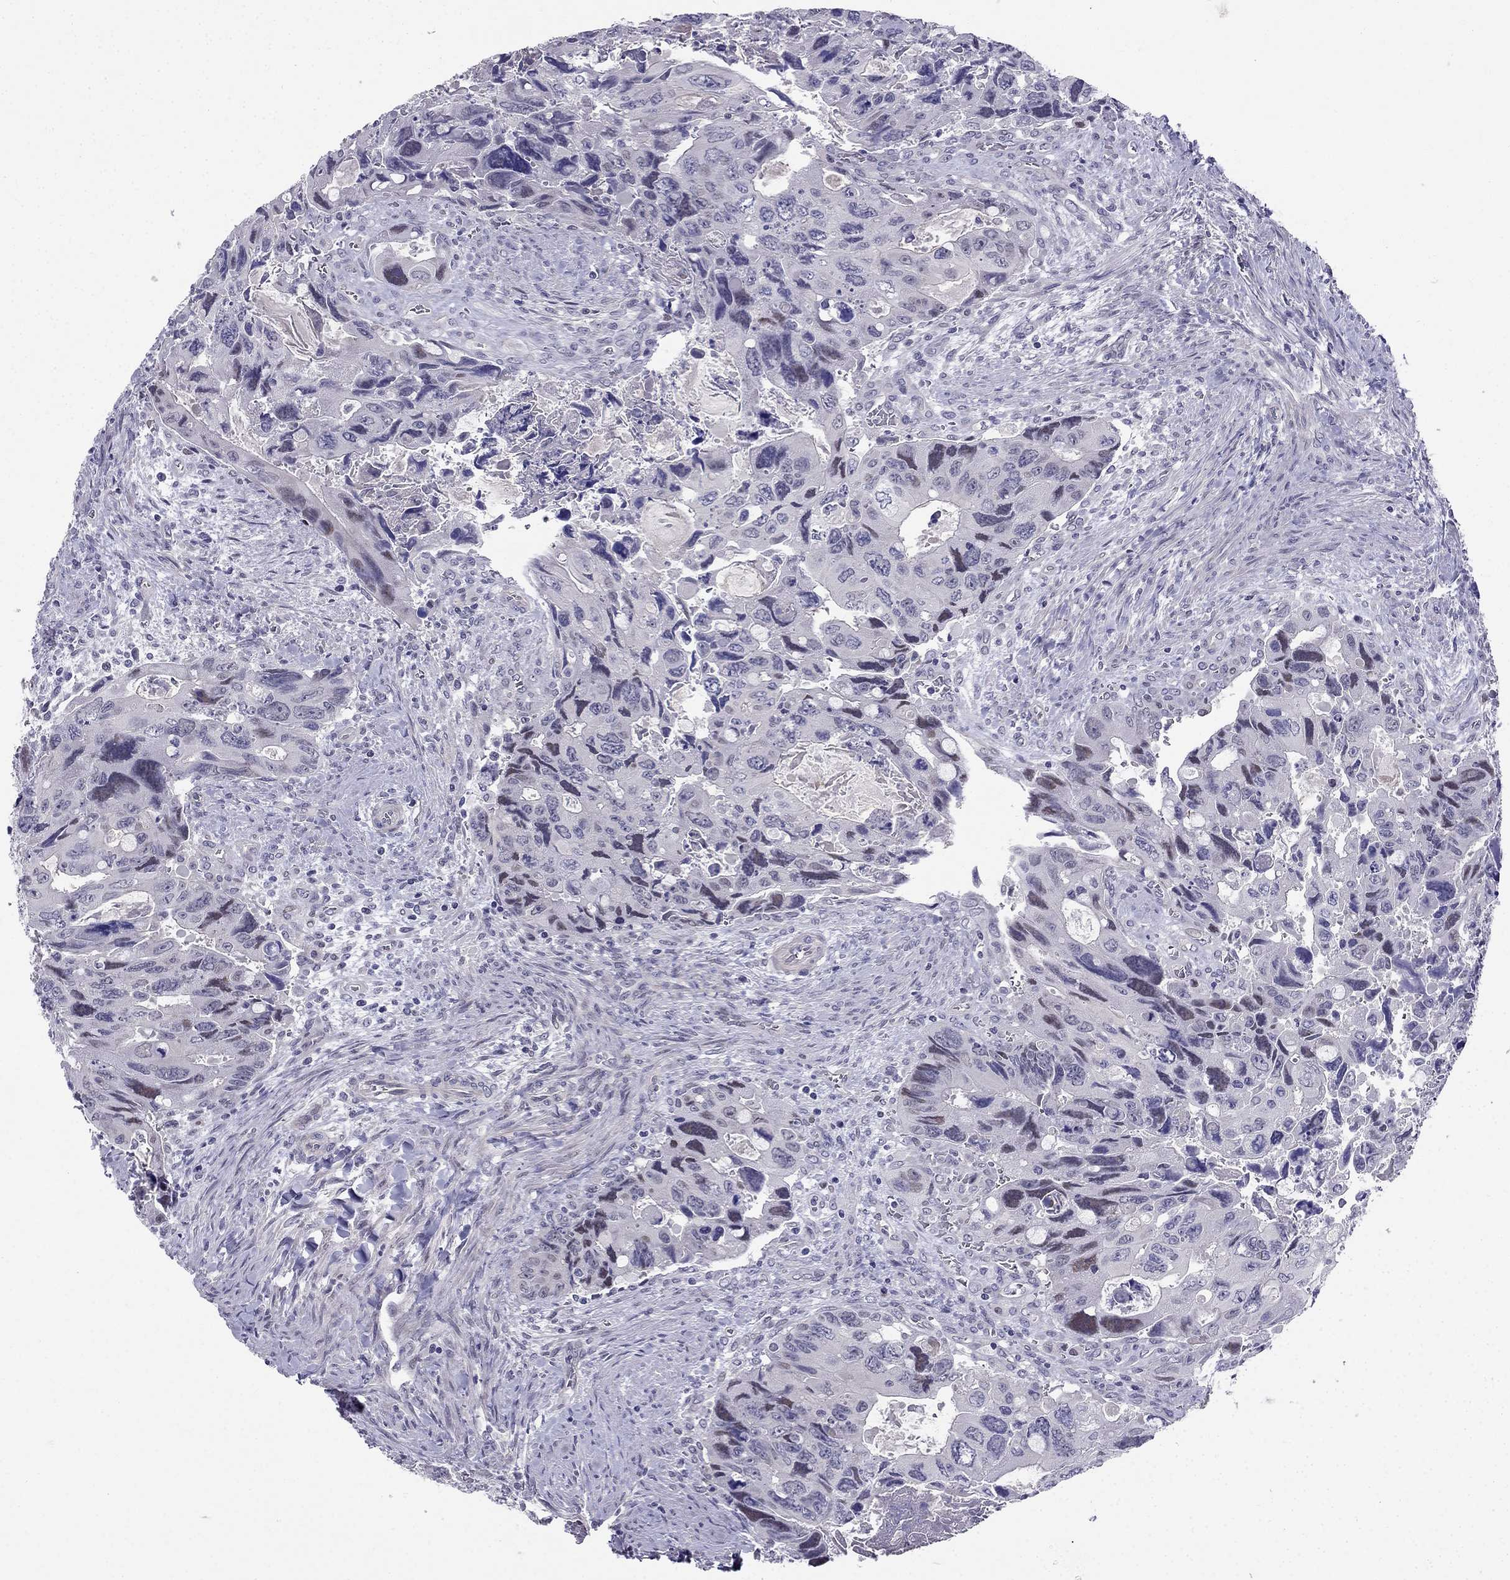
{"staining": {"intensity": "negative", "quantity": "none", "location": "none"}, "tissue": "colorectal cancer", "cell_type": "Tumor cells", "image_type": "cancer", "snomed": [{"axis": "morphology", "description": "Adenocarcinoma, NOS"}, {"axis": "topography", "description": "Rectum"}], "caption": "This is an immunohistochemistry photomicrograph of human colorectal cancer. There is no staining in tumor cells.", "gene": "BAG5", "patient": {"sex": "male", "age": 62}}